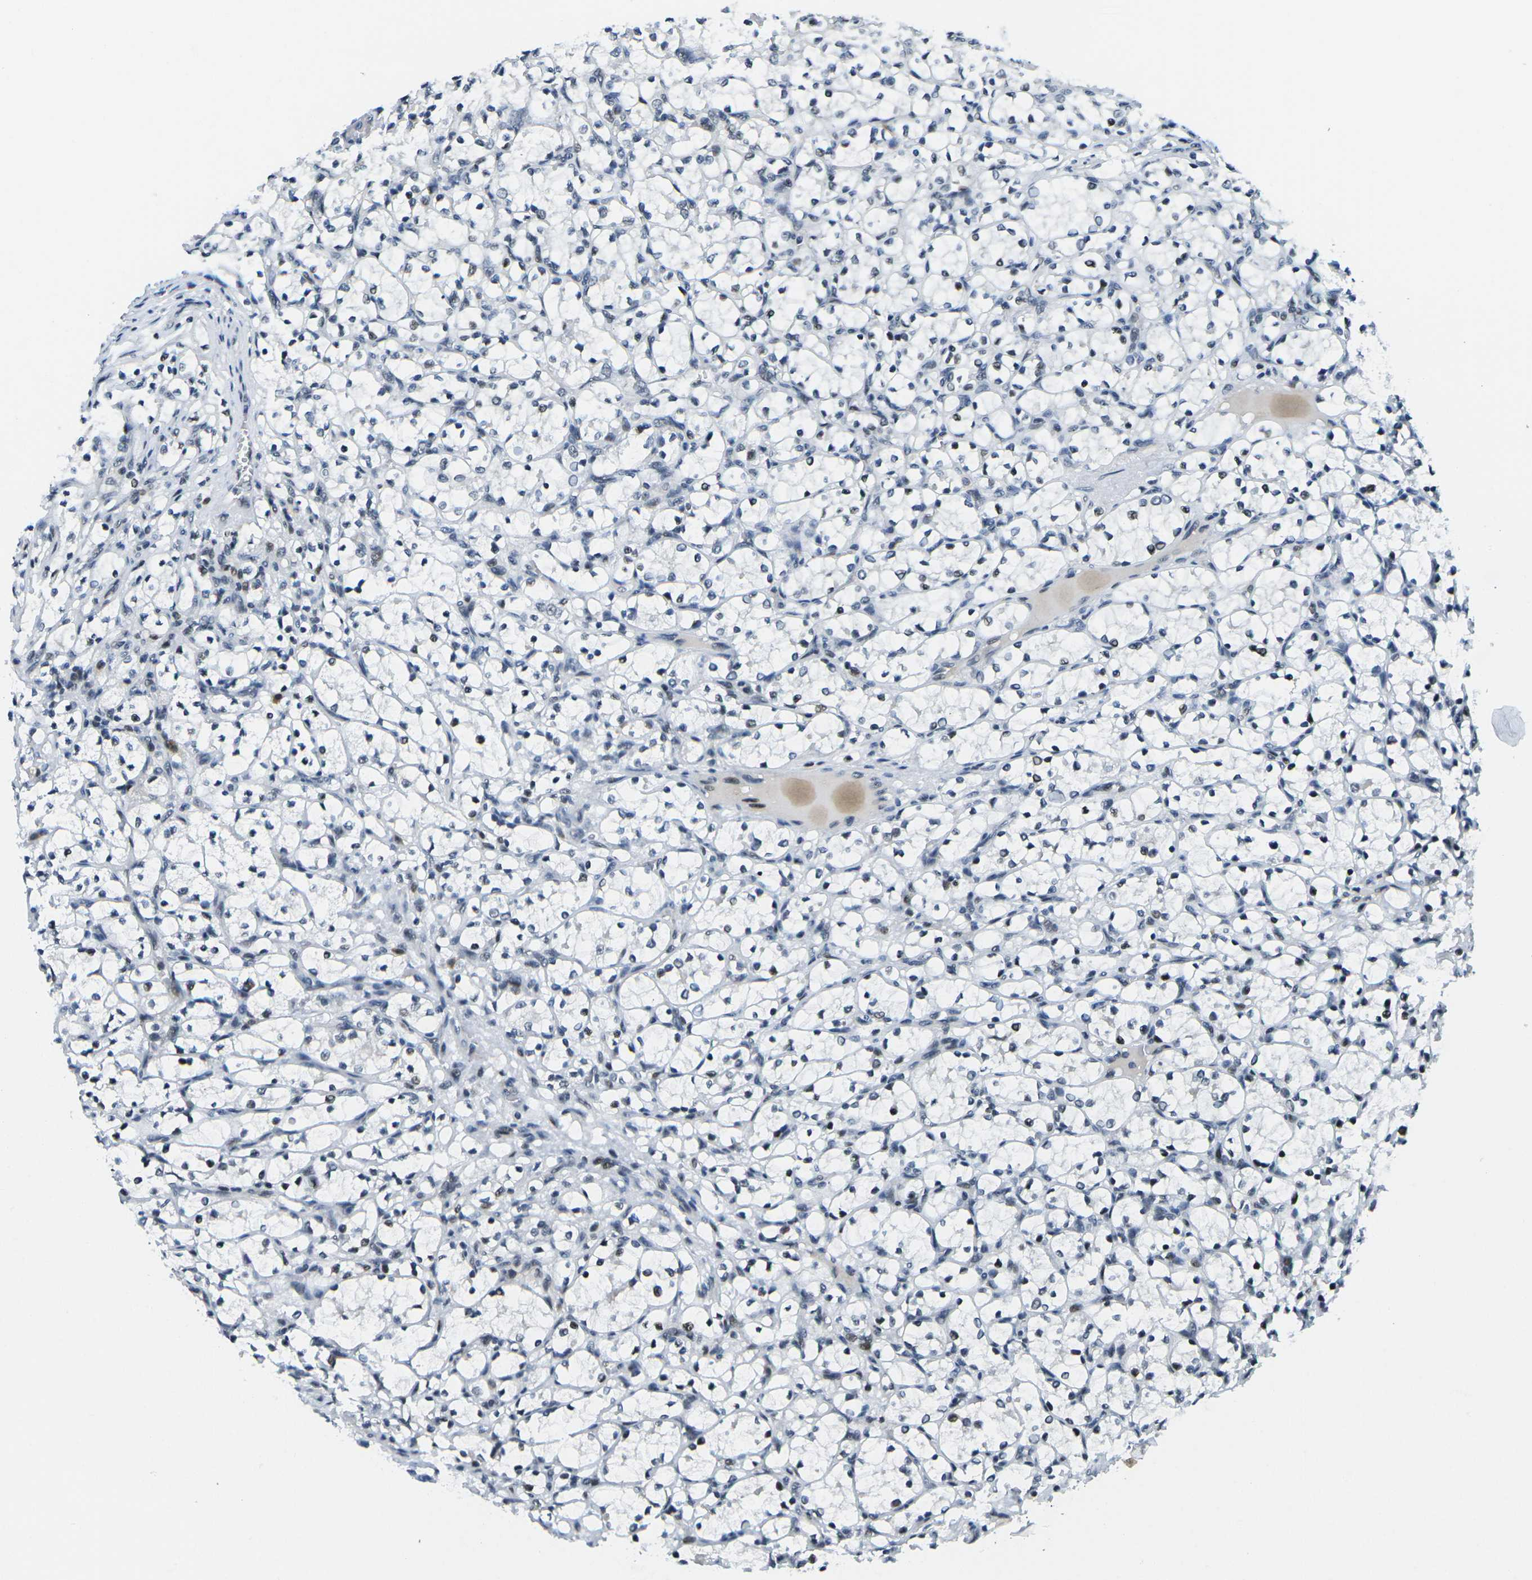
{"staining": {"intensity": "weak", "quantity": "<25%", "location": "nuclear"}, "tissue": "renal cancer", "cell_type": "Tumor cells", "image_type": "cancer", "snomed": [{"axis": "morphology", "description": "Adenocarcinoma, NOS"}, {"axis": "topography", "description": "Kidney"}], "caption": "An IHC image of adenocarcinoma (renal) is shown. There is no staining in tumor cells of adenocarcinoma (renal).", "gene": "PRPF8", "patient": {"sex": "female", "age": 69}}